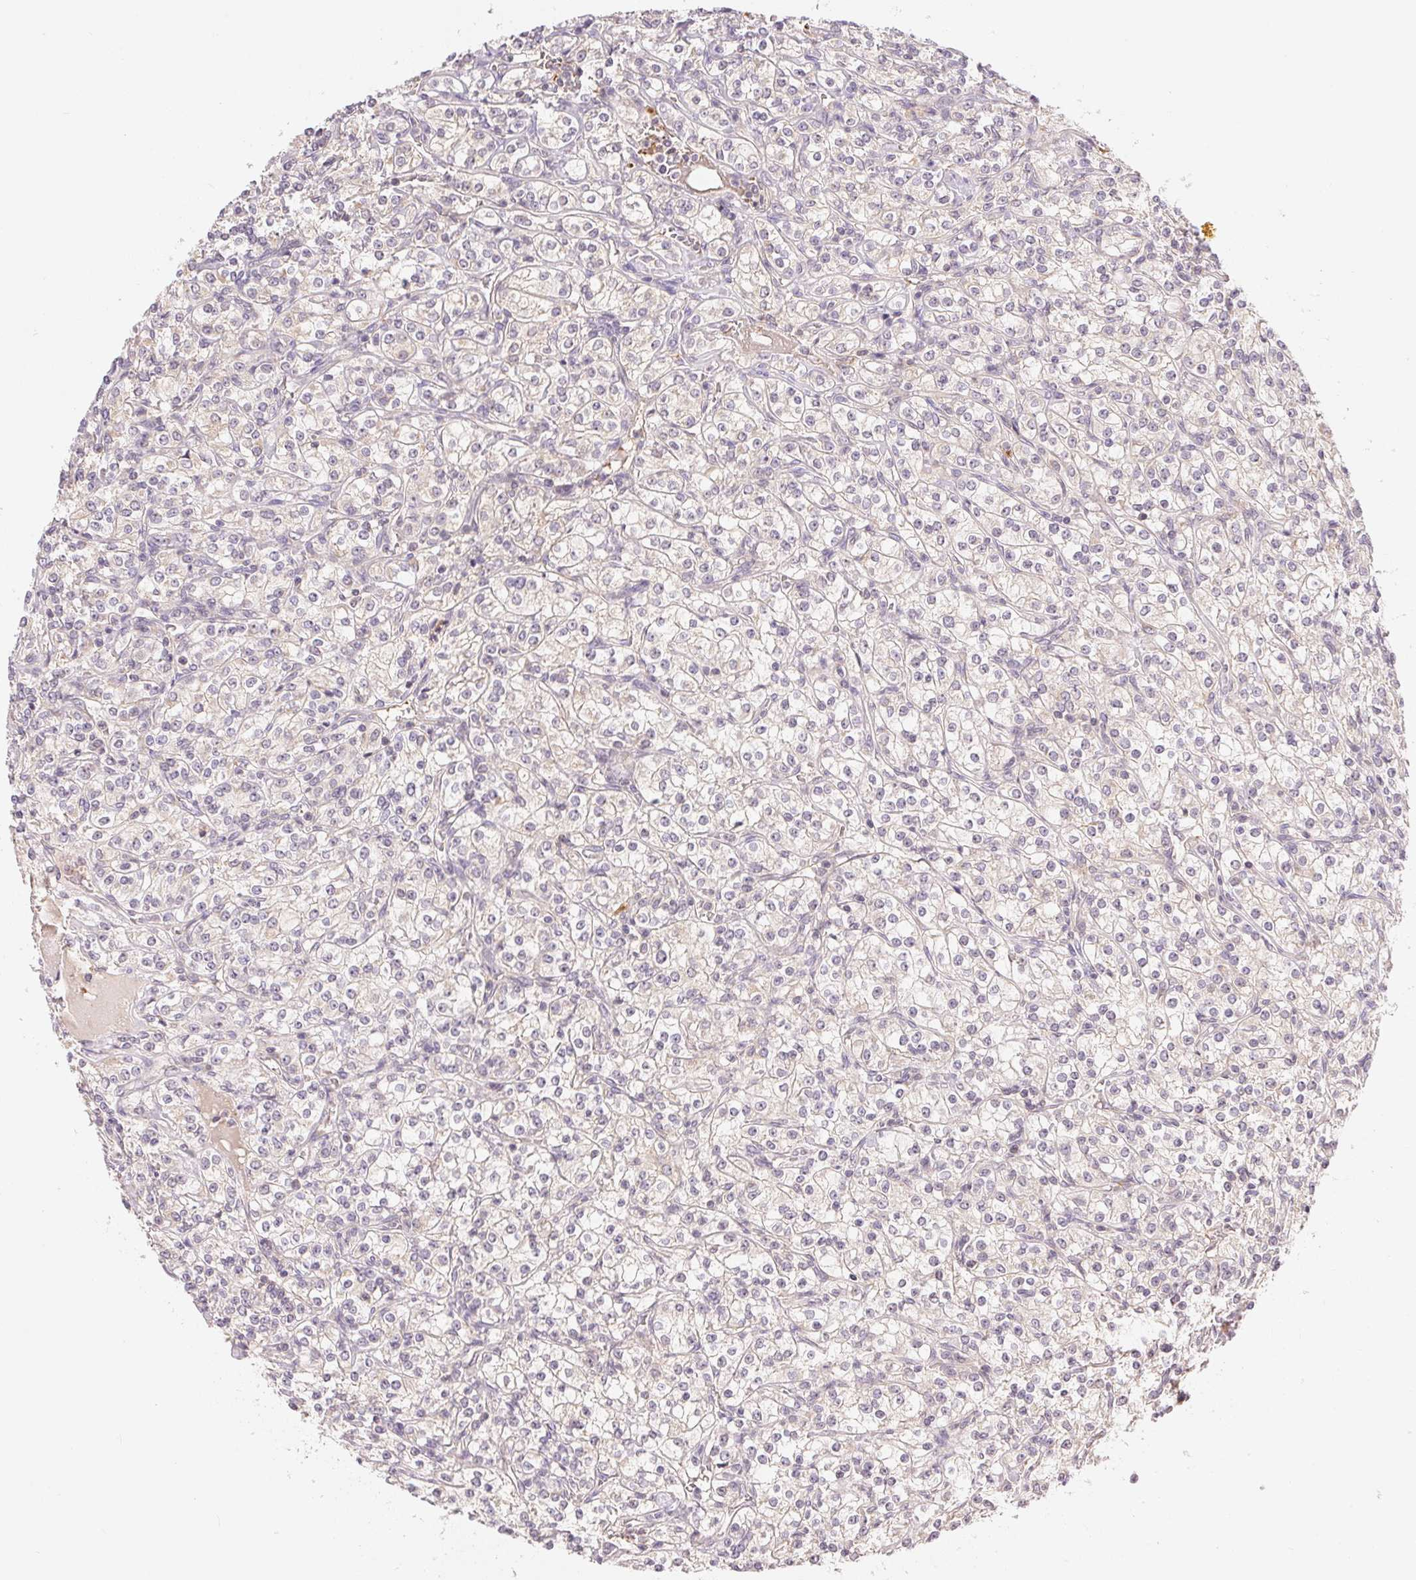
{"staining": {"intensity": "negative", "quantity": "none", "location": "none"}, "tissue": "renal cancer", "cell_type": "Tumor cells", "image_type": "cancer", "snomed": [{"axis": "morphology", "description": "Adenocarcinoma, NOS"}, {"axis": "topography", "description": "Kidney"}], "caption": "Tumor cells show no significant protein positivity in adenocarcinoma (renal). Nuclei are stained in blue.", "gene": "BNIP5", "patient": {"sex": "male", "age": 77}}